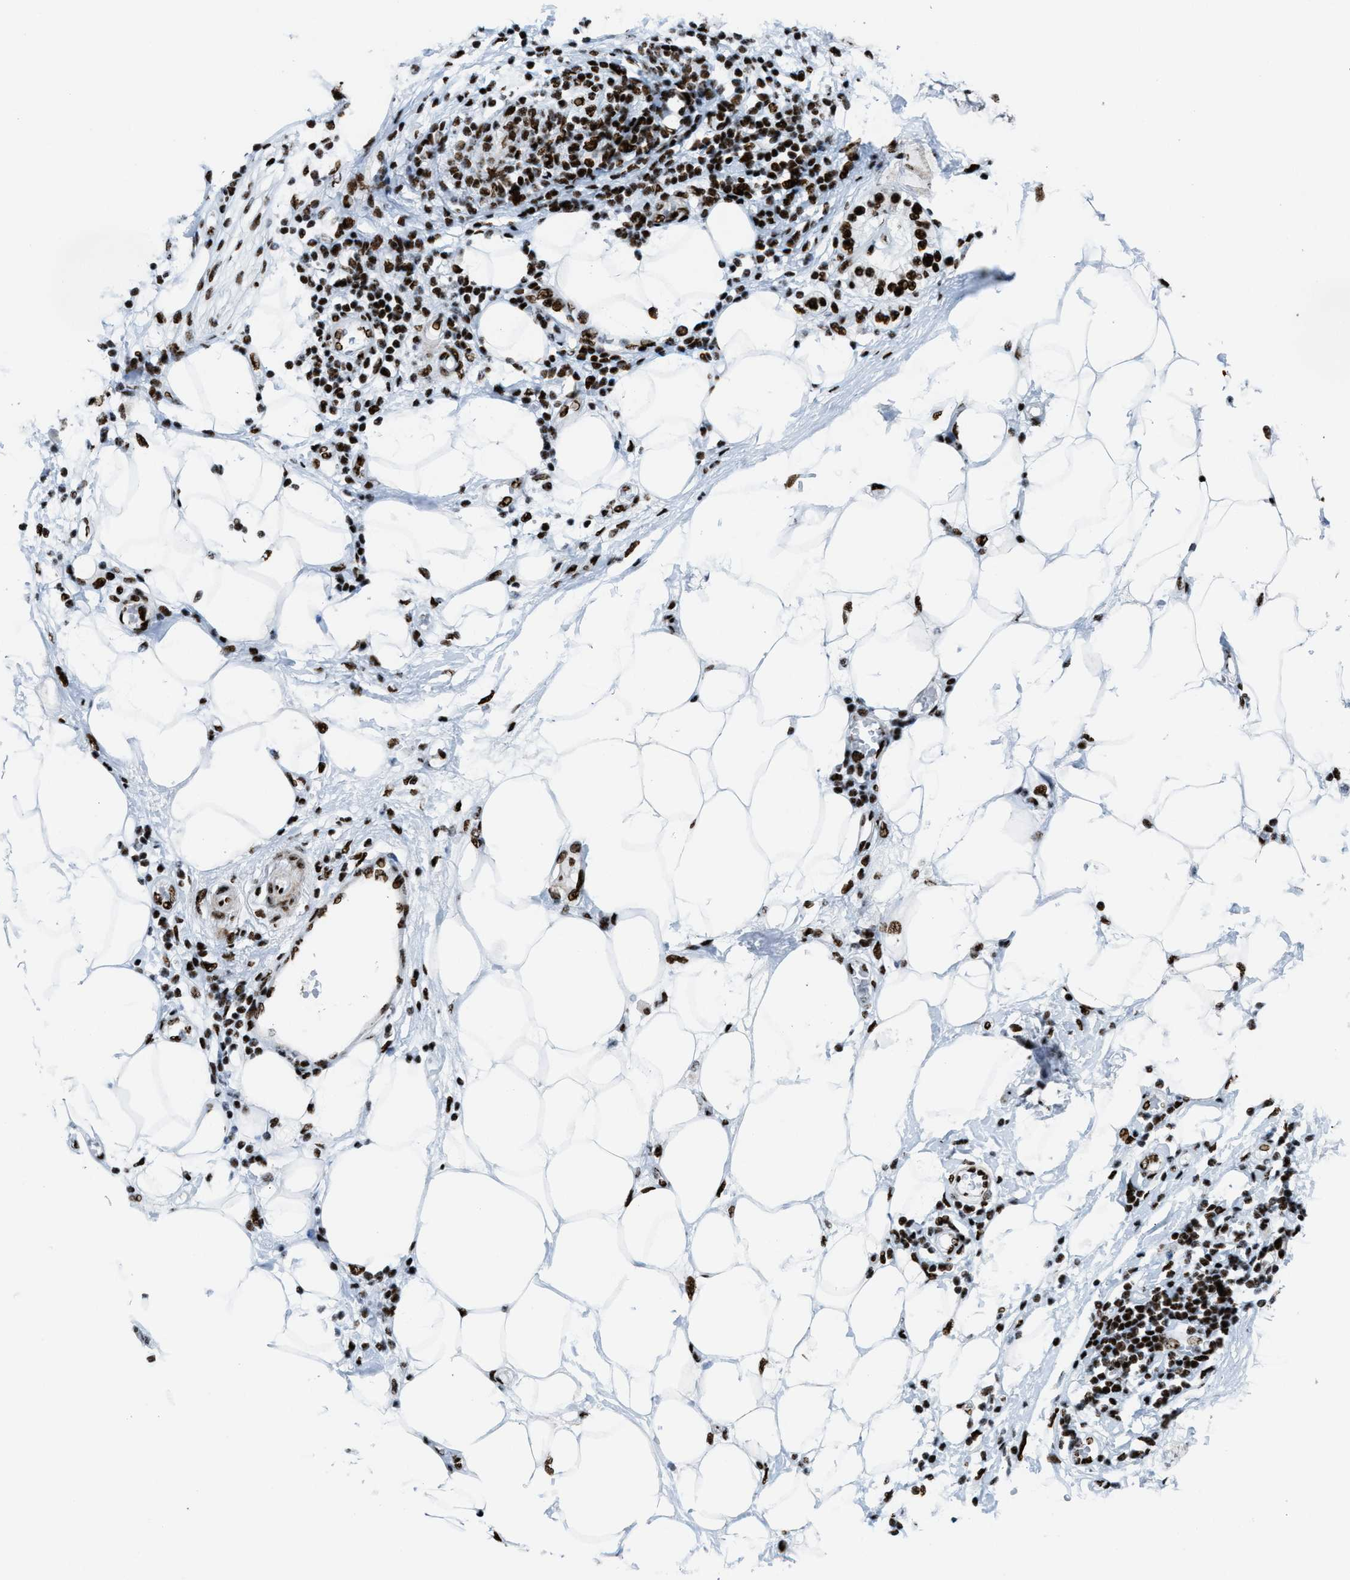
{"staining": {"intensity": "strong", "quantity": ">75%", "location": "nuclear"}, "tissue": "adipose tissue", "cell_type": "Adipocytes", "image_type": "normal", "snomed": [{"axis": "morphology", "description": "Normal tissue, NOS"}, {"axis": "morphology", "description": "Adenocarcinoma, NOS"}, {"axis": "topography", "description": "Duodenum"}, {"axis": "topography", "description": "Peripheral nerve tissue"}], "caption": "Immunohistochemical staining of unremarkable adipose tissue displays high levels of strong nuclear staining in approximately >75% of adipocytes.", "gene": "NONO", "patient": {"sex": "female", "age": 60}}